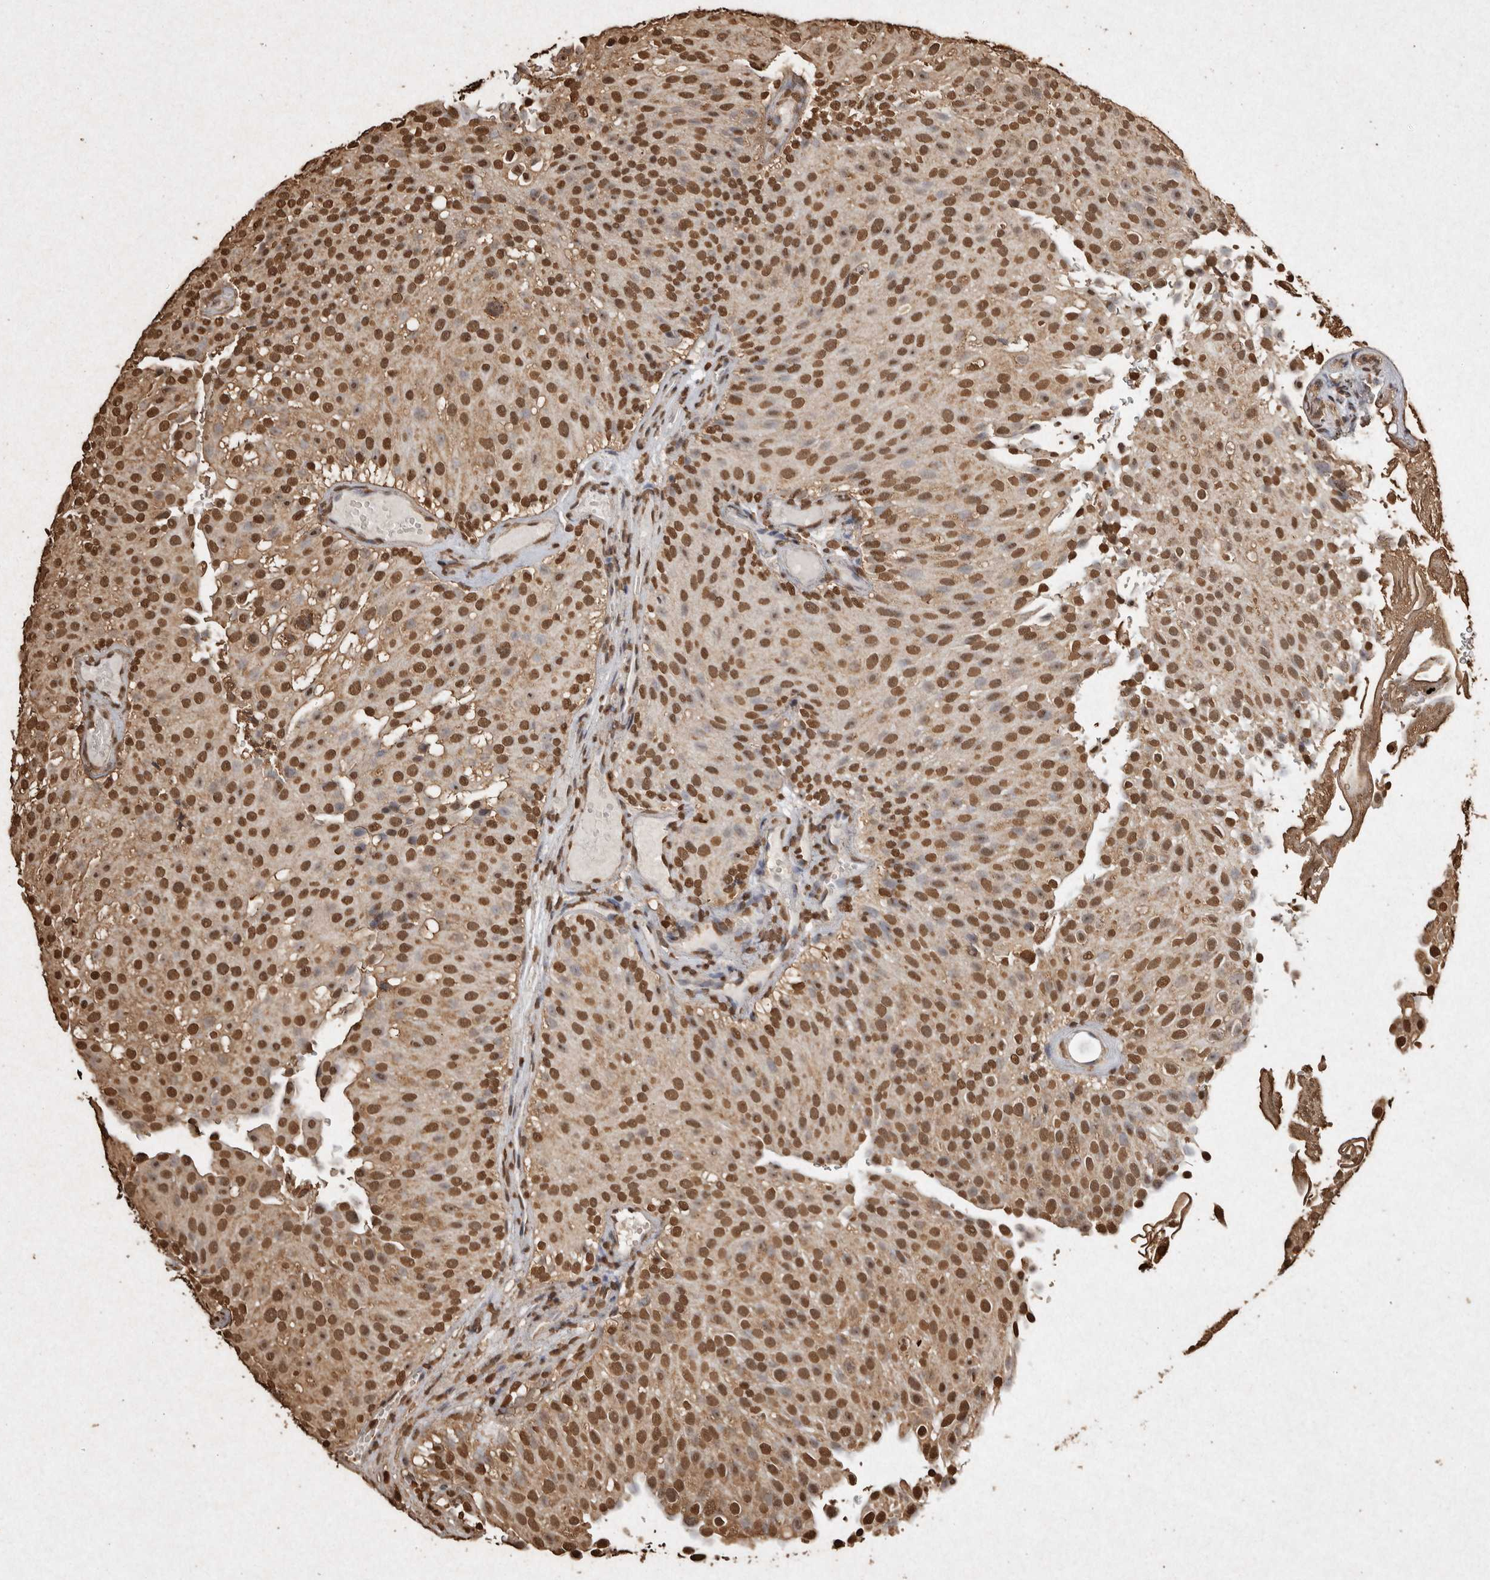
{"staining": {"intensity": "strong", "quantity": ">75%", "location": "nuclear"}, "tissue": "urothelial cancer", "cell_type": "Tumor cells", "image_type": "cancer", "snomed": [{"axis": "morphology", "description": "Urothelial carcinoma, Low grade"}, {"axis": "topography", "description": "Urinary bladder"}], "caption": "A micrograph showing strong nuclear staining in approximately >75% of tumor cells in urothelial carcinoma (low-grade), as visualized by brown immunohistochemical staining.", "gene": "FSTL3", "patient": {"sex": "male", "age": 78}}